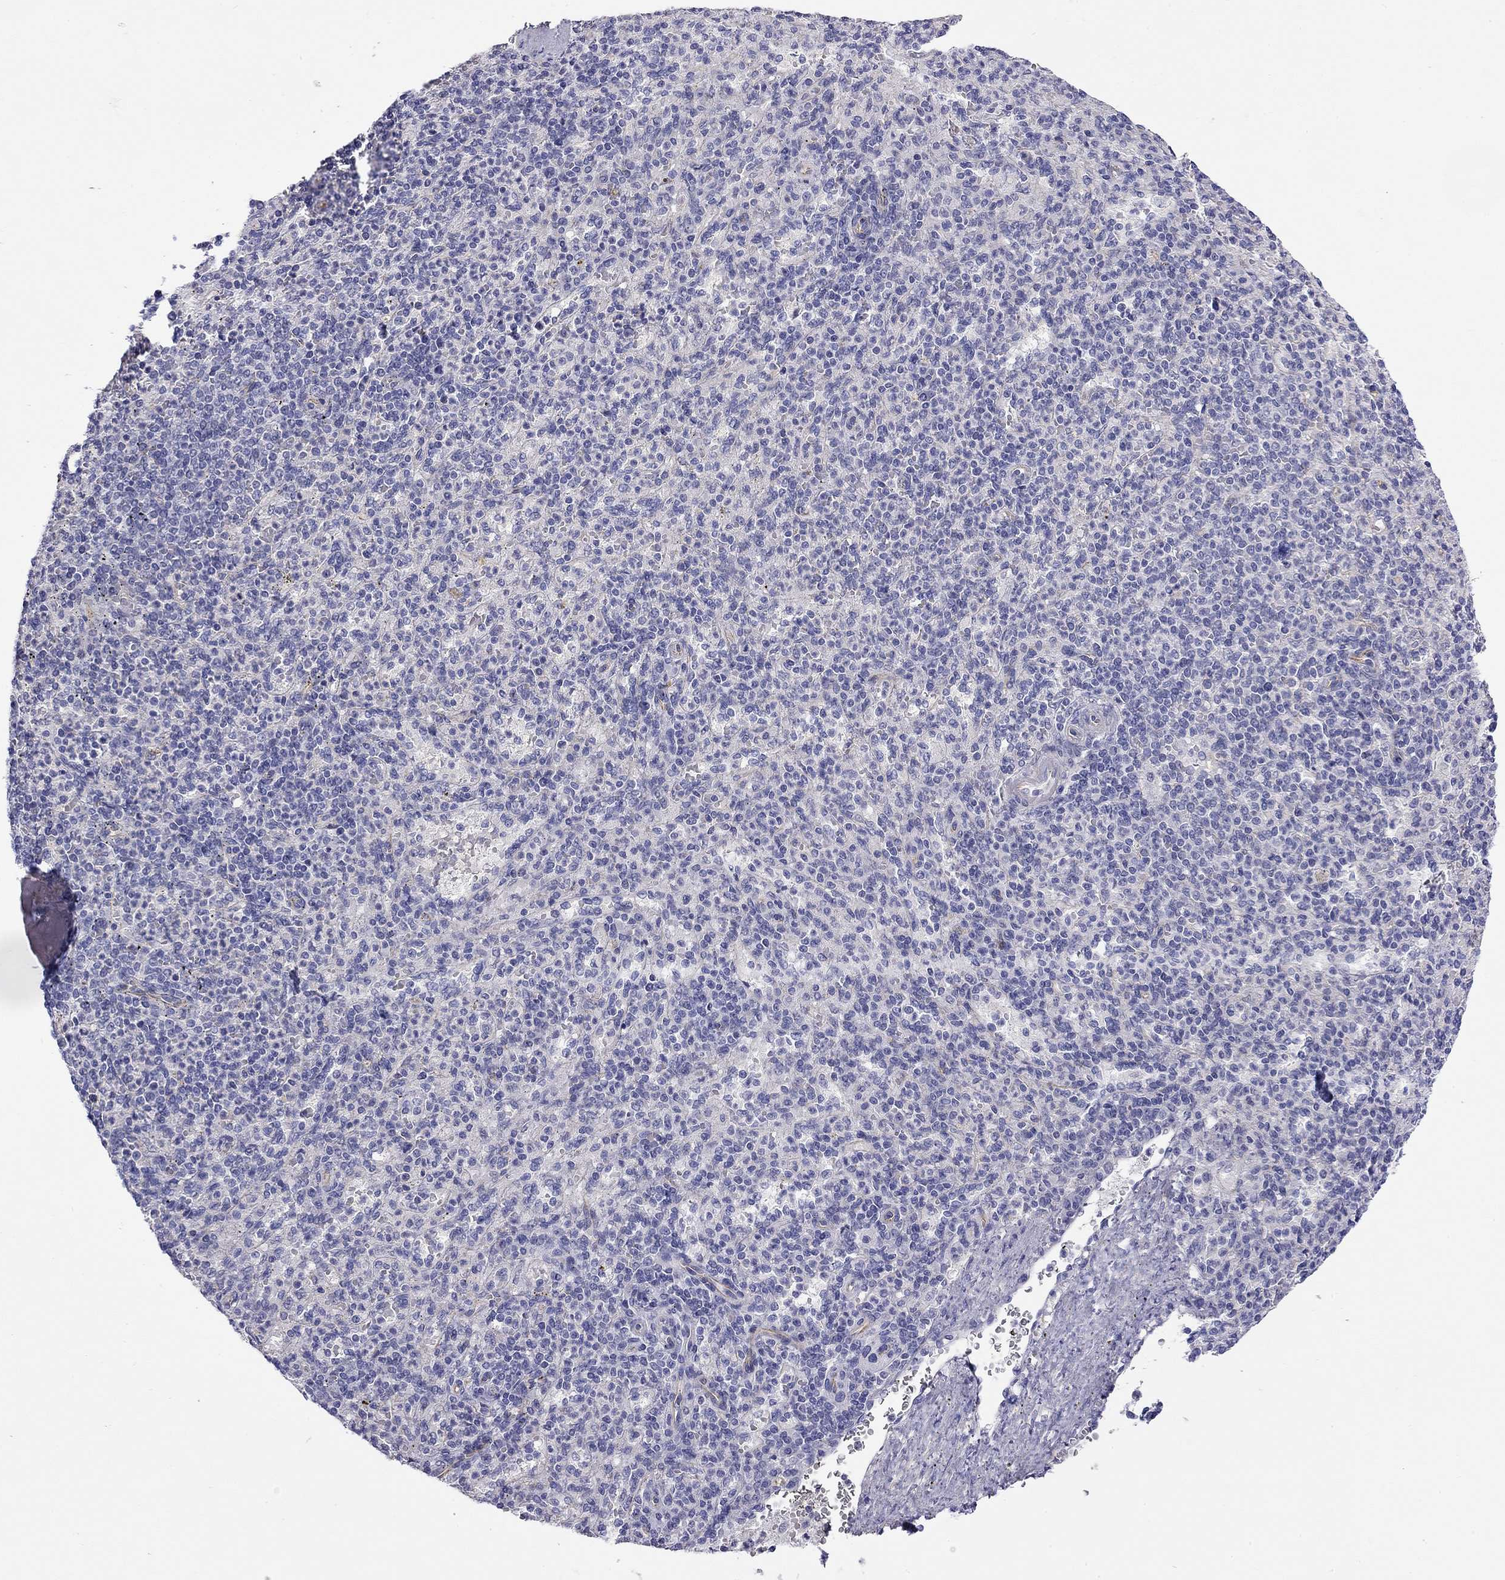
{"staining": {"intensity": "negative", "quantity": "none", "location": "none"}, "tissue": "spleen", "cell_type": "Cells in red pulp", "image_type": "normal", "snomed": [{"axis": "morphology", "description": "Normal tissue, NOS"}, {"axis": "topography", "description": "Spleen"}], "caption": "The image reveals no staining of cells in red pulp in unremarkable spleen.", "gene": "RTL1", "patient": {"sex": "female", "age": 74}}